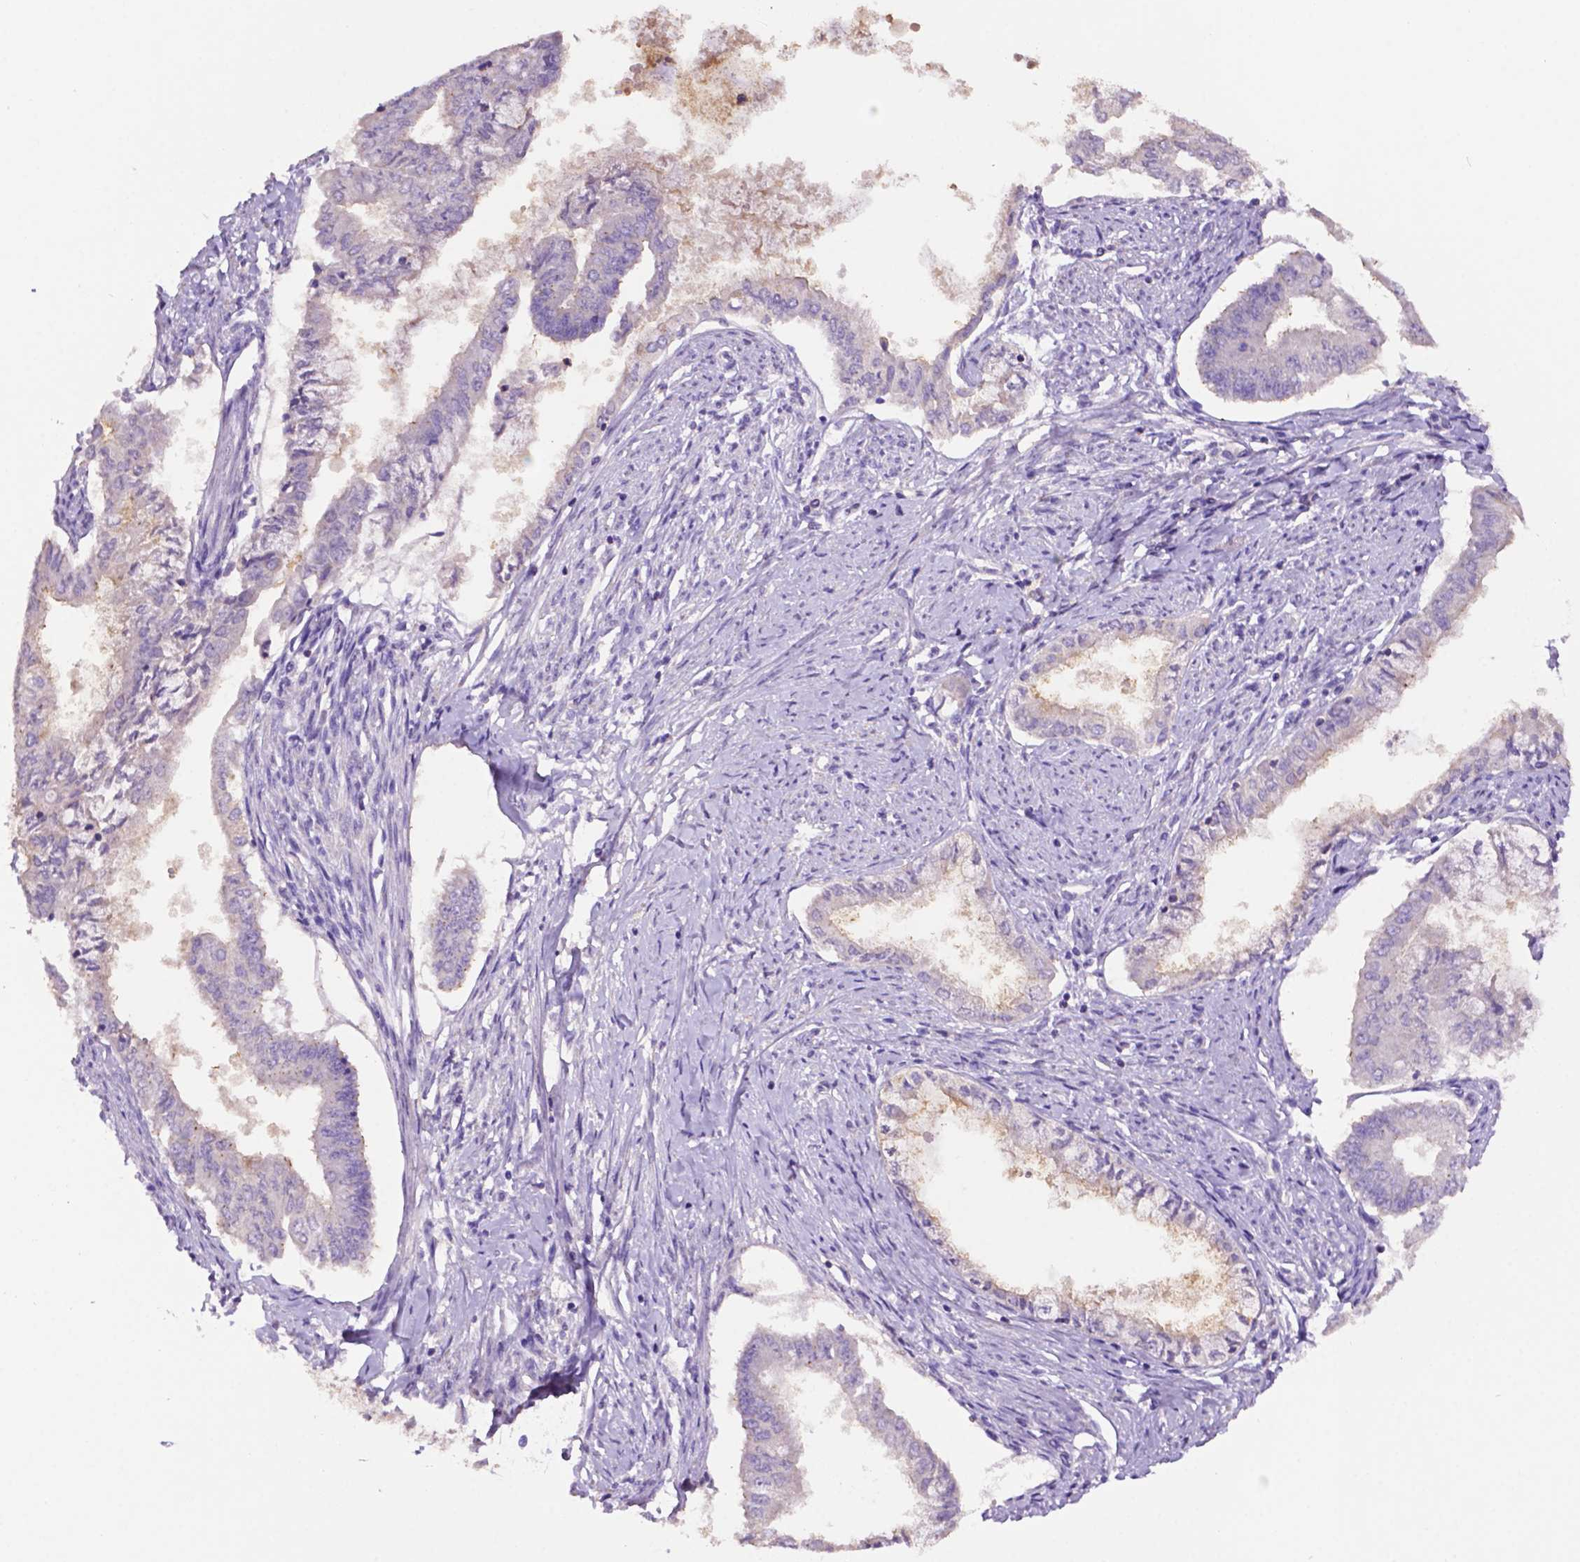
{"staining": {"intensity": "negative", "quantity": "none", "location": "none"}, "tissue": "endometrial cancer", "cell_type": "Tumor cells", "image_type": "cancer", "snomed": [{"axis": "morphology", "description": "Adenocarcinoma, NOS"}, {"axis": "topography", "description": "Endometrium"}], "caption": "An IHC histopathology image of adenocarcinoma (endometrial) is shown. There is no staining in tumor cells of adenocarcinoma (endometrial).", "gene": "PRPS2", "patient": {"sex": "female", "age": 76}}